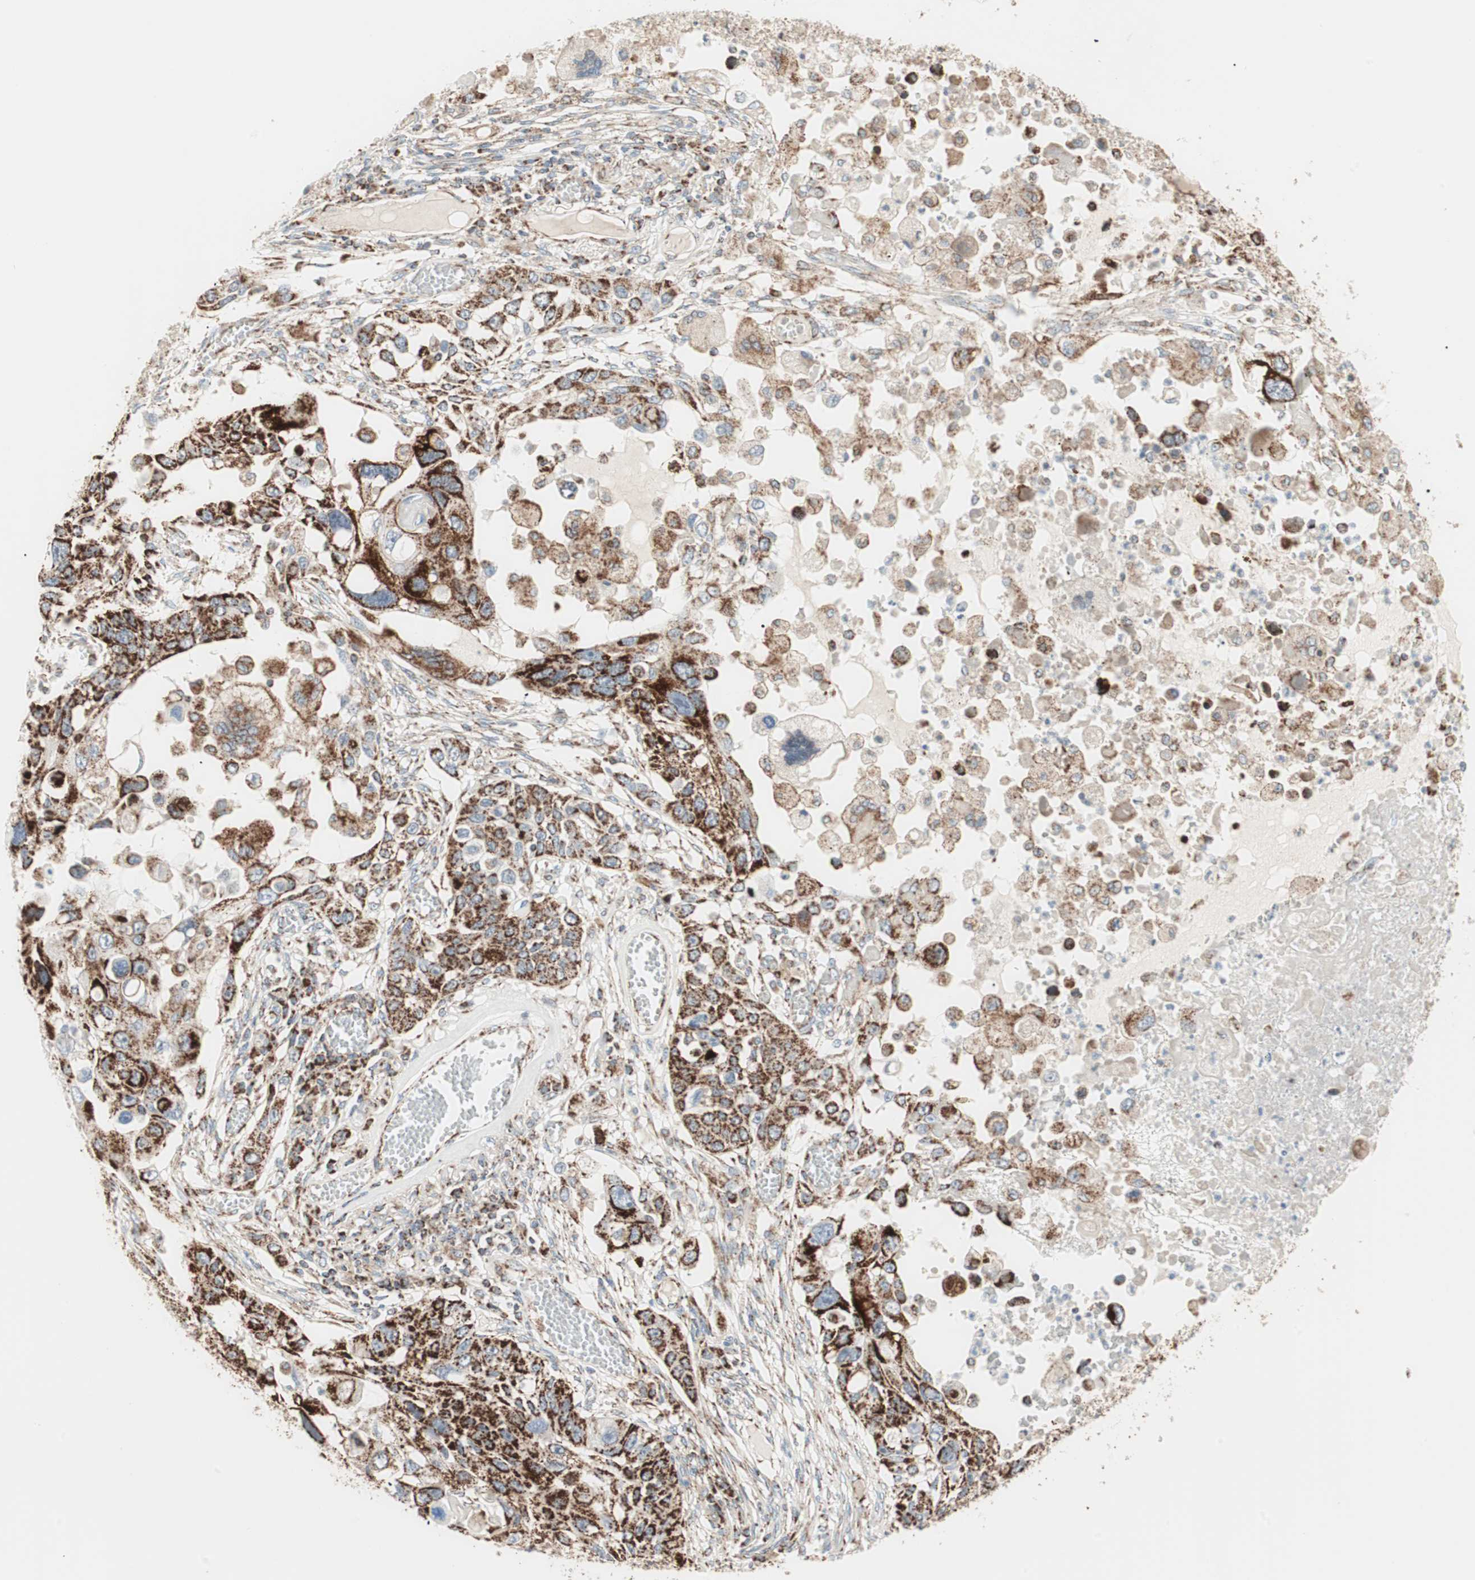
{"staining": {"intensity": "strong", "quantity": ">75%", "location": "cytoplasmic/membranous"}, "tissue": "lung cancer", "cell_type": "Tumor cells", "image_type": "cancer", "snomed": [{"axis": "morphology", "description": "Squamous cell carcinoma, NOS"}, {"axis": "topography", "description": "Lung"}], "caption": "Tumor cells exhibit high levels of strong cytoplasmic/membranous staining in about >75% of cells in human lung cancer (squamous cell carcinoma).", "gene": "TOMM20", "patient": {"sex": "male", "age": 71}}